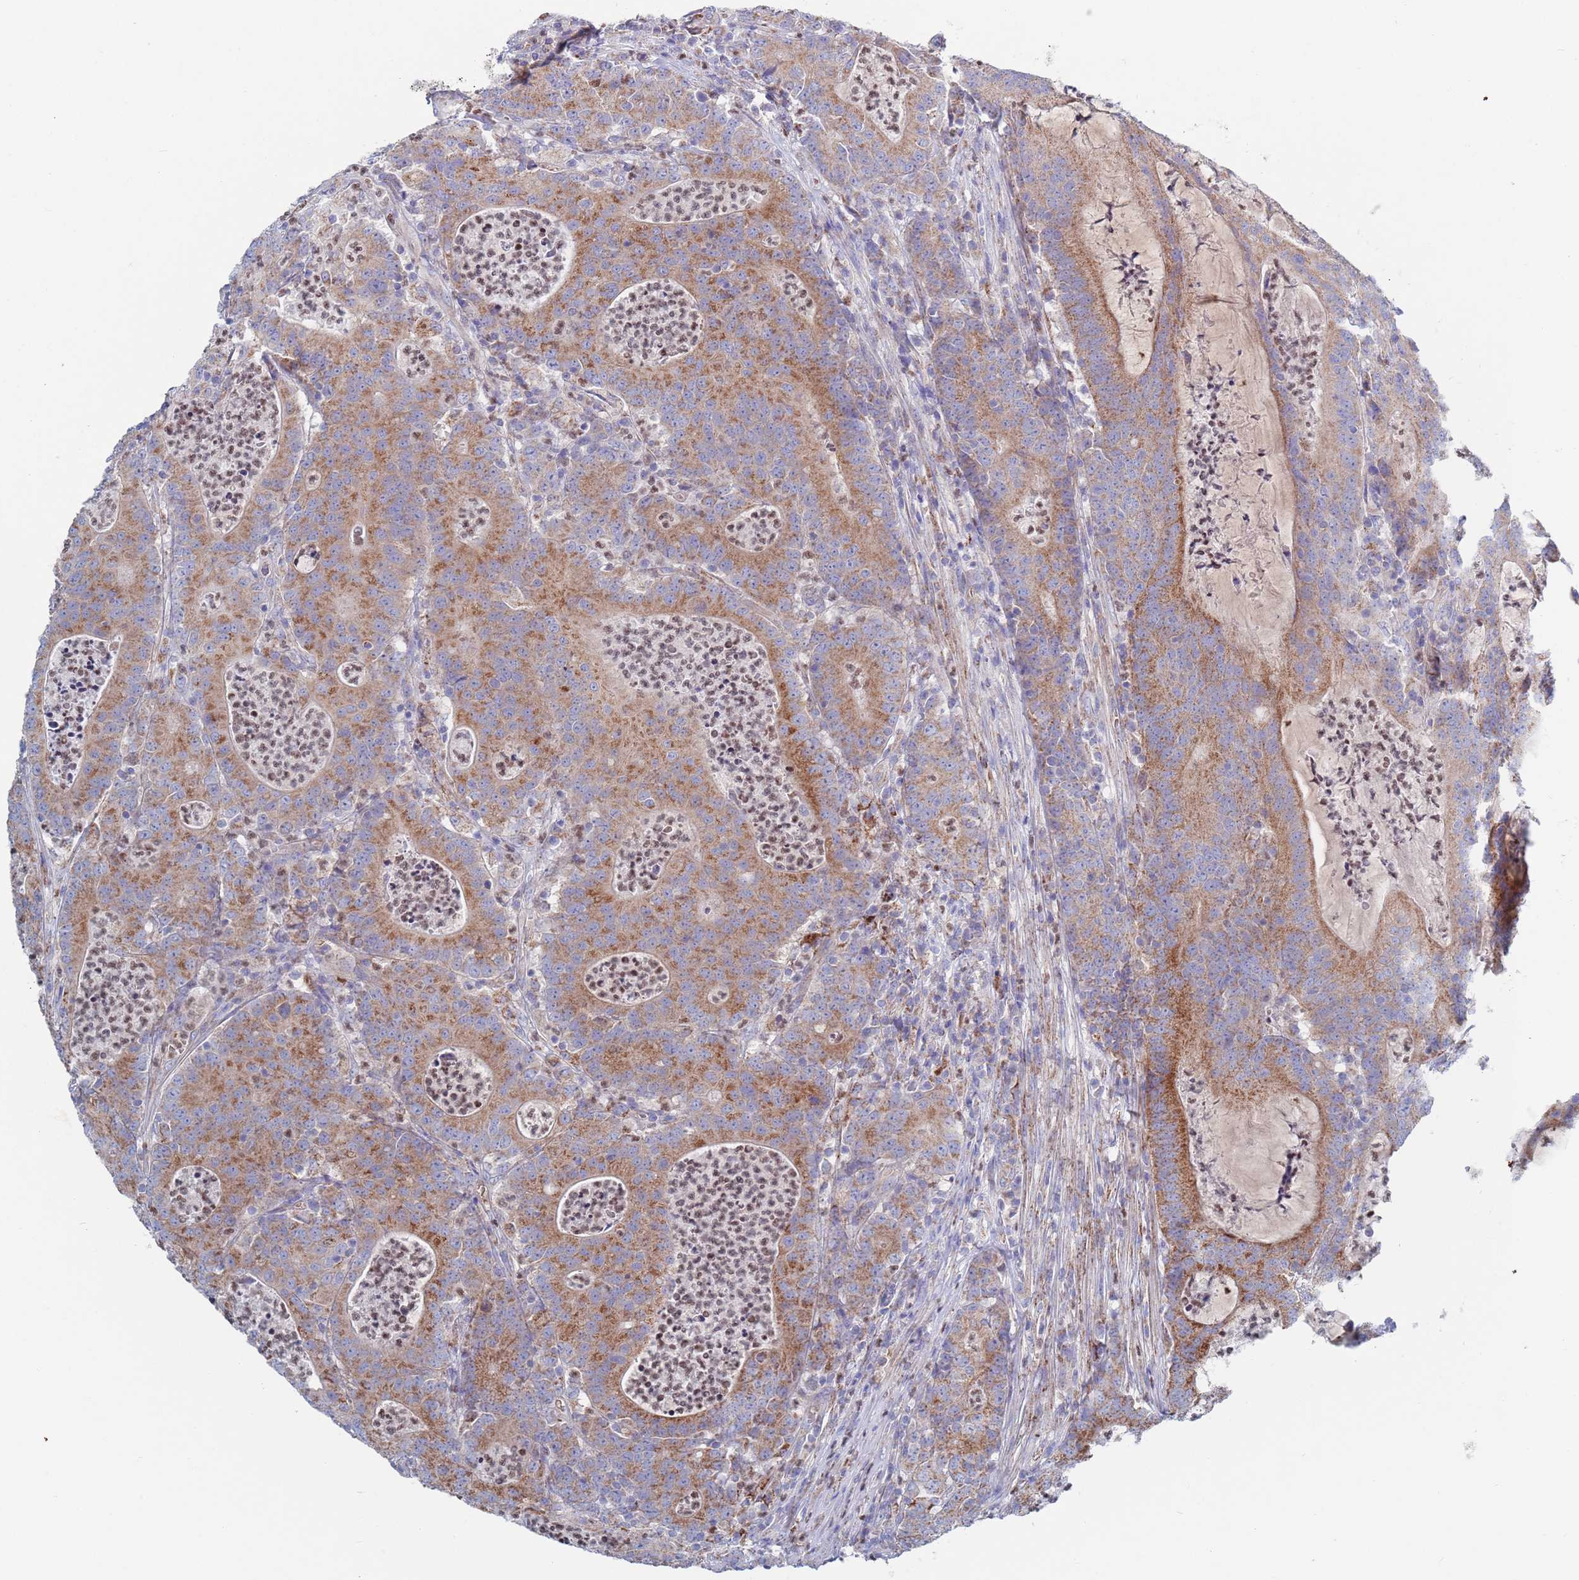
{"staining": {"intensity": "moderate", "quantity": ">75%", "location": "cytoplasmic/membranous"}, "tissue": "colorectal cancer", "cell_type": "Tumor cells", "image_type": "cancer", "snomed": [{"axis": "morphology", "description": "Adenocarcinoma, NOS"}, {"axis": "topography", "description": "Colon"}], "caption": "This is an image of immunohistochemistry staining of colorectal cancer, which shows moderate staining in the cytoplasmic/membranous of tumor cells.", "gene": "CHCHD6", "patient": {"sex": "male", "age": 83}}